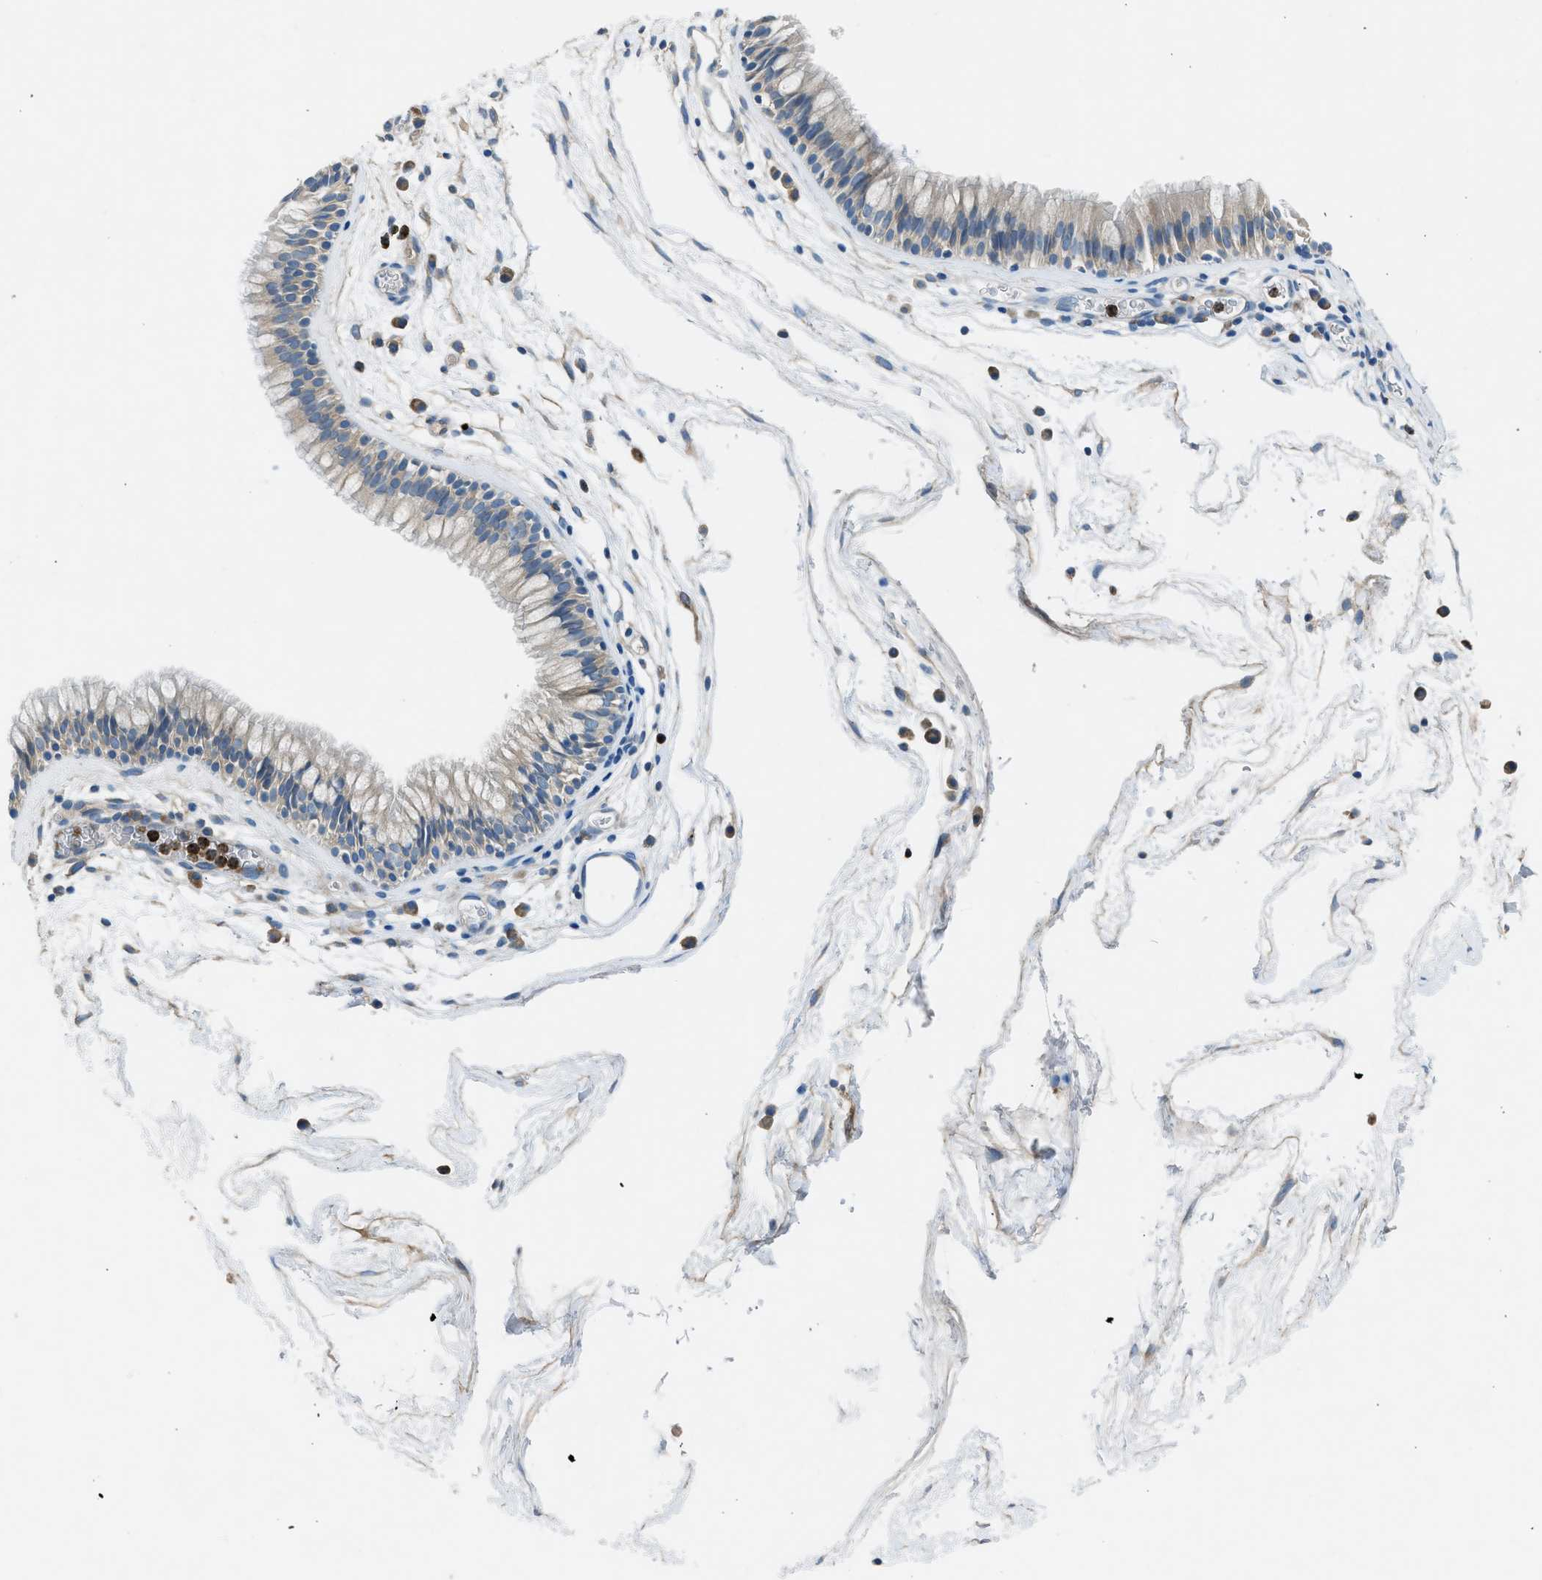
{"staining": {"intensity": "weak", "quantity": "<25%", "location": "cytoplasmic/membranous"}, "tissue": "nasopharynx", "cell_type": "Respiratory epithelial cells", "image_type": "normal", "snomed": [{"axis": "morphology", "description": "Normal tissue, NOS"}, {"axis": "morphology", "description": "Inflammation, NOS"}, {"axis": "topography", "description": "Nasopharynx"}], "caption": "DAB (3,3'-diaminobenzidine) immunohistochemical staining of normal nasopharynx exhibits no significant expression in respiratory epithelial cells. (IHC, brightfield microscopy, high magnification).", "gene": "BMP1", "patient": {"sex": "male", "age": 48}}